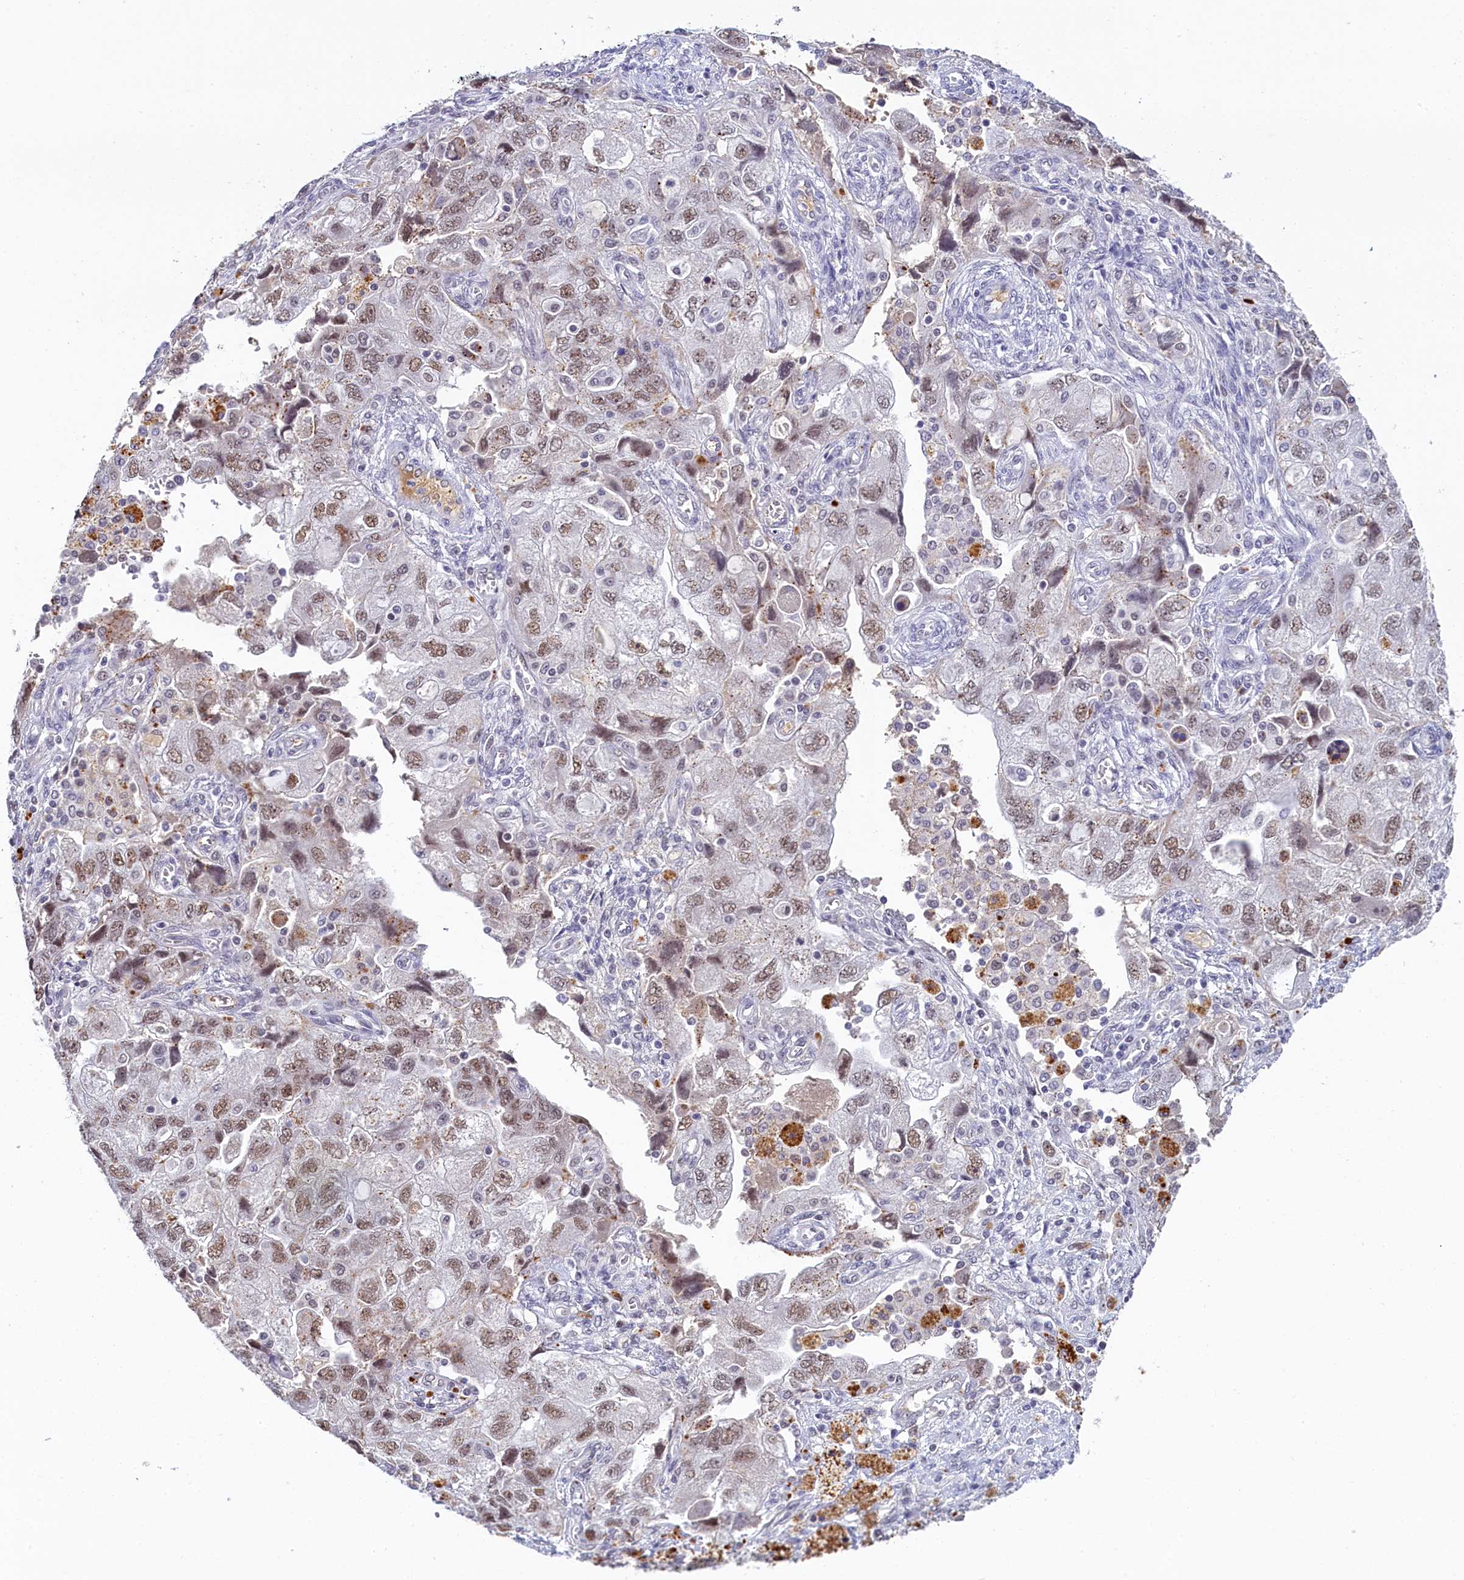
{"staining": {"intensity": "moderate", "quantity": ">75%", "location": "nuclear"}, "tissue": "ovarian cancer", "cell_type": "Tumor cells", "image_type": "cancer", "snomed": [{"axis": "morphology", "description": "Carcinoma, NOS"}, {"axis": "morphology", "description": "Cystadenocarcinoma, serous, NOS"}, {"axis": "topography", "description": "Ovary"}], "caption": "High-power microscopy captured an immunohistochemistry (IHC) micrograph of ovarian serous cystadenocarcinoma, revealing moderate nuclear positivity in approximately >75% of tumor cells. (Brightfield microscopy of DAB IHC at high magnification).", "gene": "INTS14", "patient": {"sex": "female", "age": 69}}